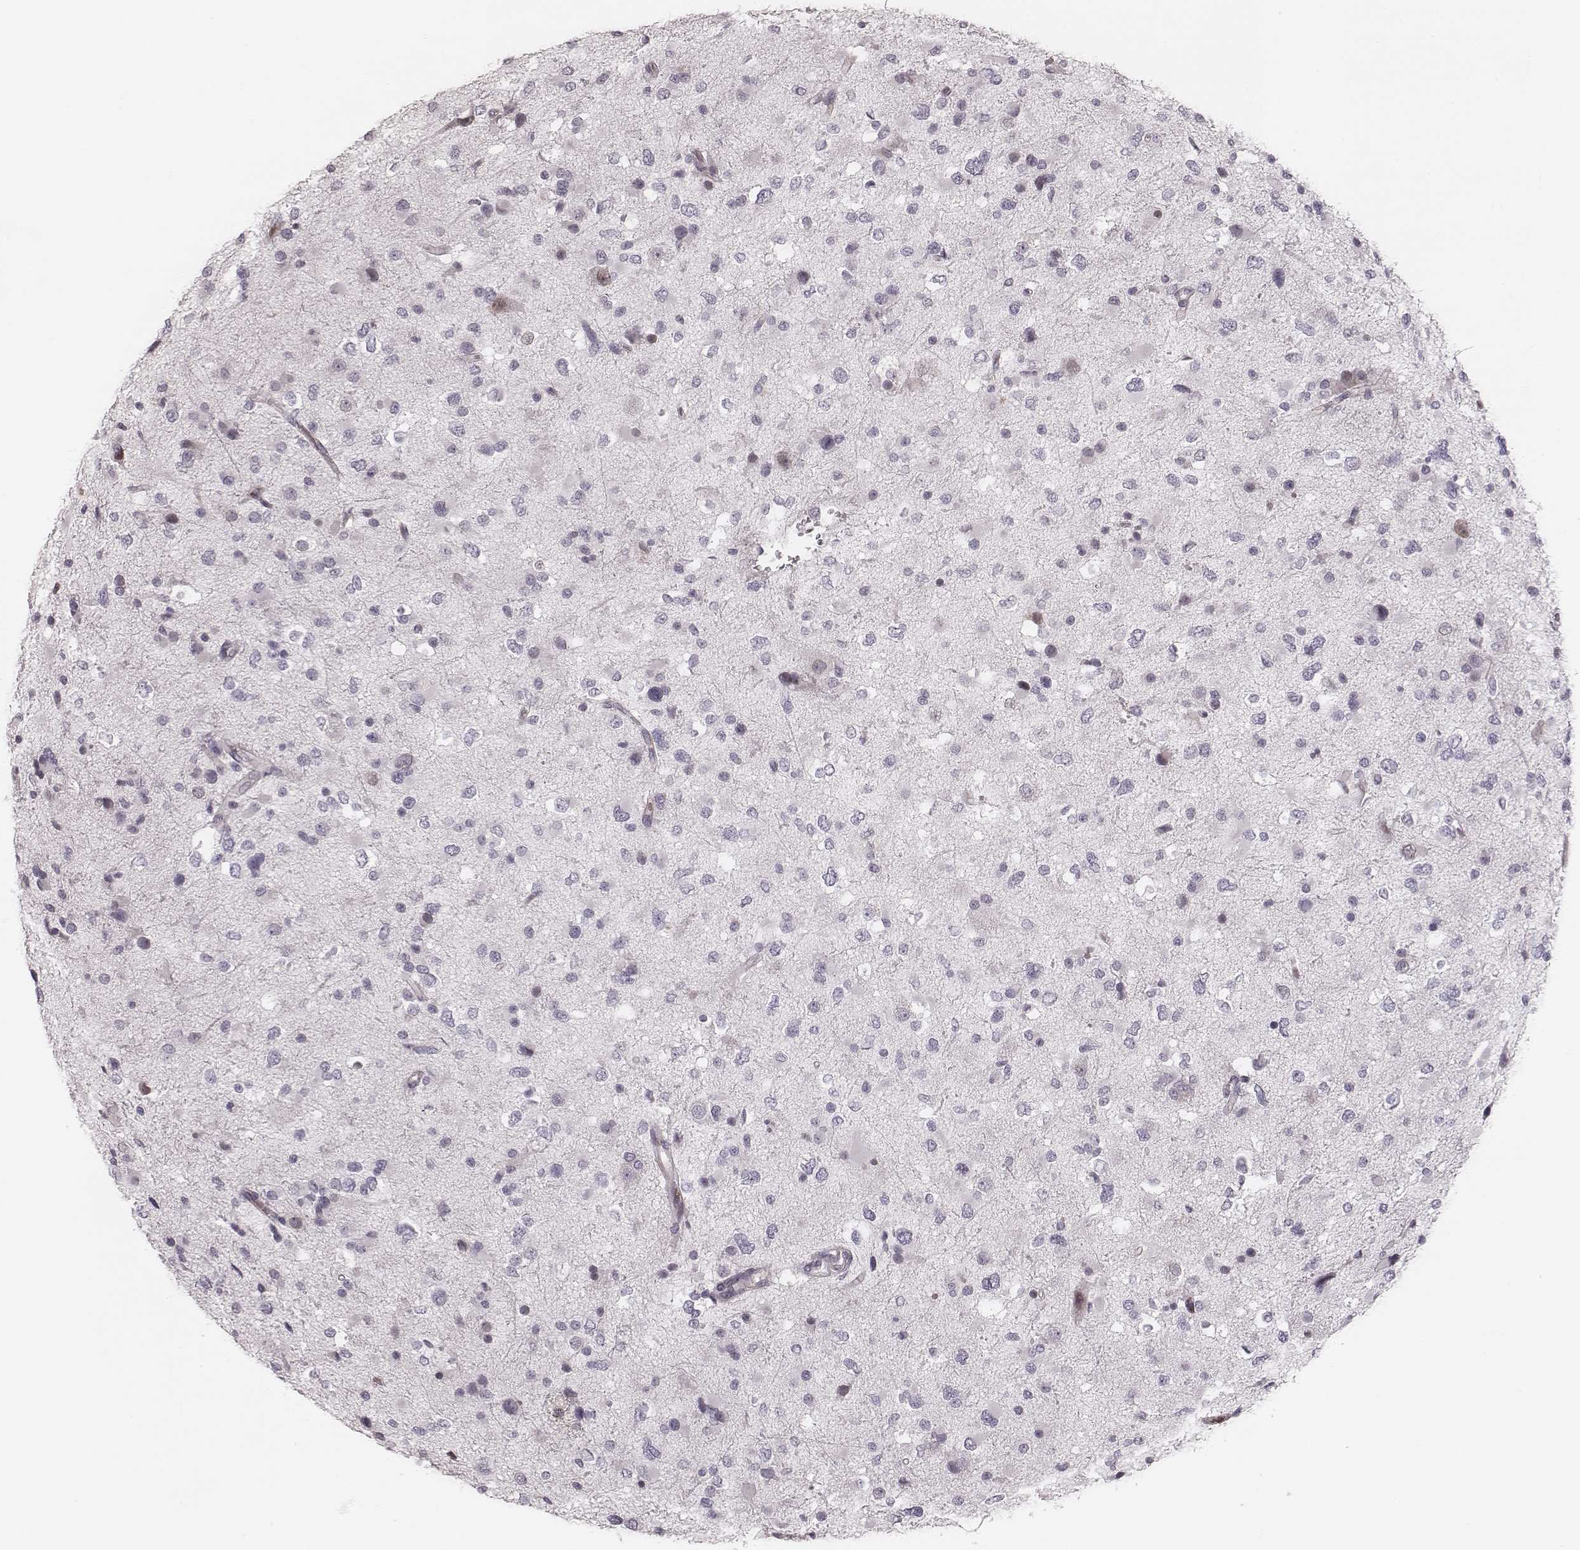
{"staining": {"intensity": "negative", "quantity": "none", "location": "none"}, "tissue": "glioma", "cell_type": "Tumor cells", "image_type": "cancer", "snomed": [{"axis": "morphology", "description": "Glioma, malignant, Low grade"}, {"axis": "topography", "description": "Brain"}], "caption": "Immunohistochemistry (IHC) photomicrograph of neoplastic tissue: glioma stained with DAB exhibits no significant protein positivity in tumor cells.", "gene": "S100Z", "patient": {"sex": "female", "age": 32}}